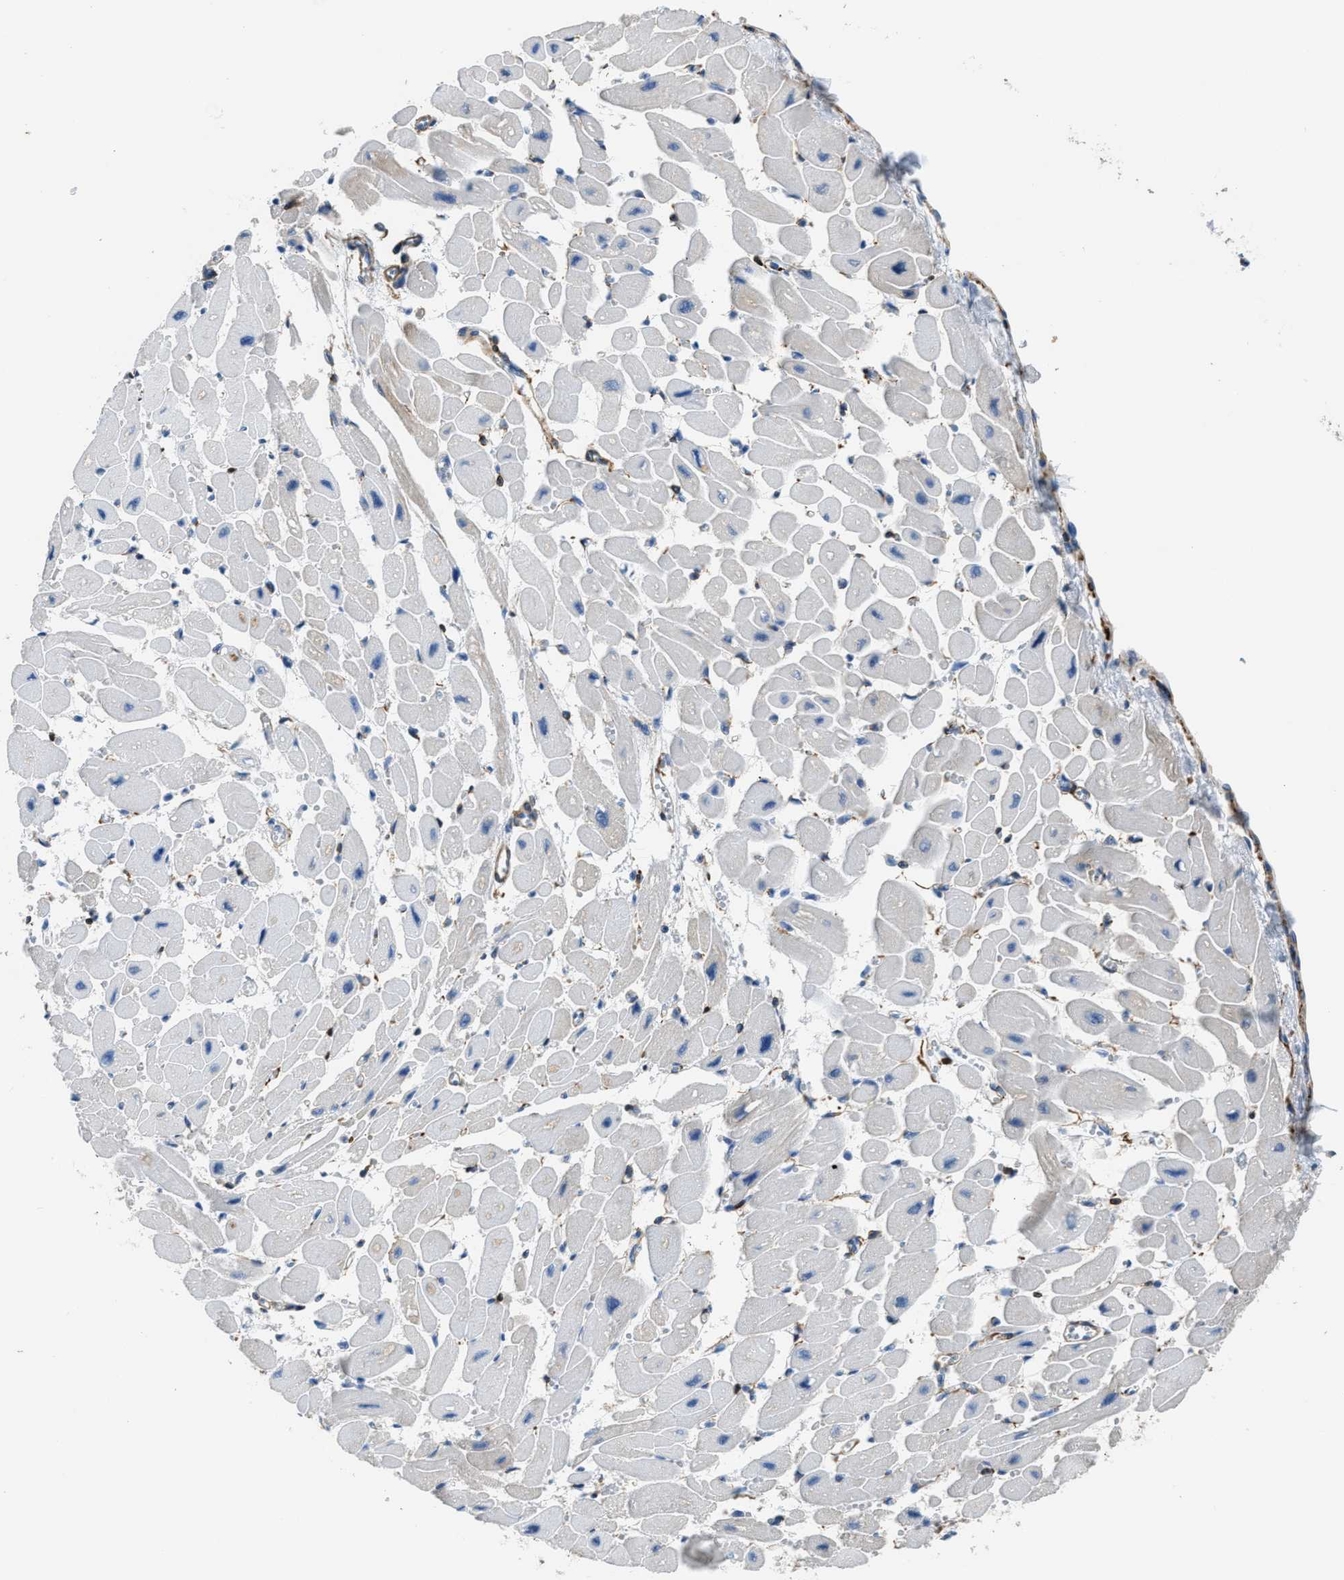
{"staining": {"intensity": "moderate", "quantity": "<25%", "location": "cytoplasmic/membranous"}, "tissue": "heart muscle", "cell_type": "Cardiomyocytes", "image_type": "normal", "snomed": [{"axis": "morphology", "description": "Normal tissue, NOS"}, {"axis": "topography", "description": "Heart"}], "caption": "Immunohistochemical staining of normal heart muscle demonstrates moderate cytoplasmic/membranous protein expression in approximately <25% of cardiomyocytes.", "gene": "ZSWIM5", "patient": {"sex": "female", "age": 54}}